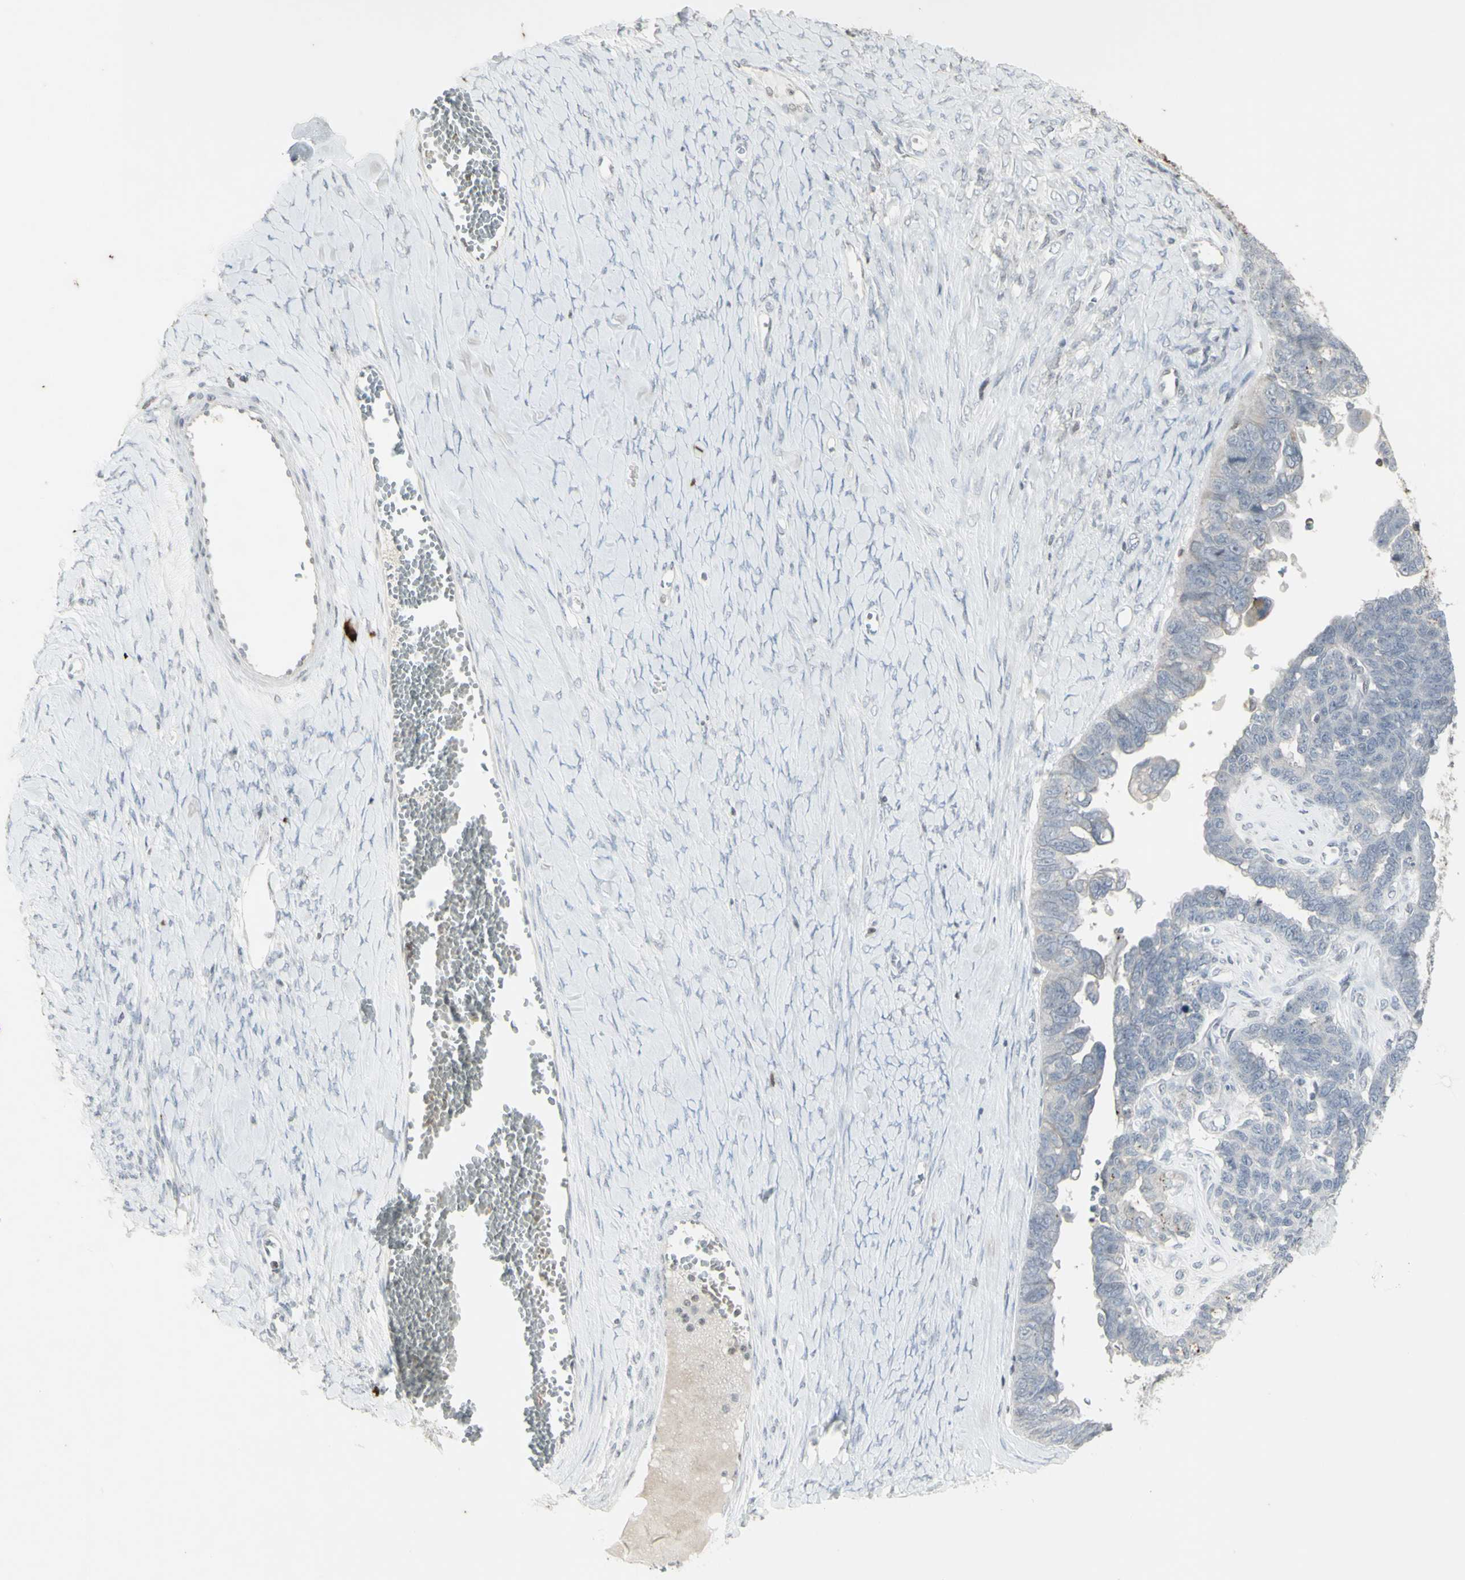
{"staining": {"intensity": "negative", "quantity": "none", "location": "none"}, "tissue": "ovarian cancer", "cell_type": "Tumor cells", "image_type": "cancer", "snomed": [{"axis": "morphology", "description": "Cystadenocarcinoma, serous, NOS"}, {"axis": "topography", "description": "Ovary"}], "caption": "Ovarian serous cystadenocarcinoma was stained to show a protein in brown. There is no significant expression in tumor cells.", "gene": "MUC5AC", "patient": {"sex": "female", "age": 79}}